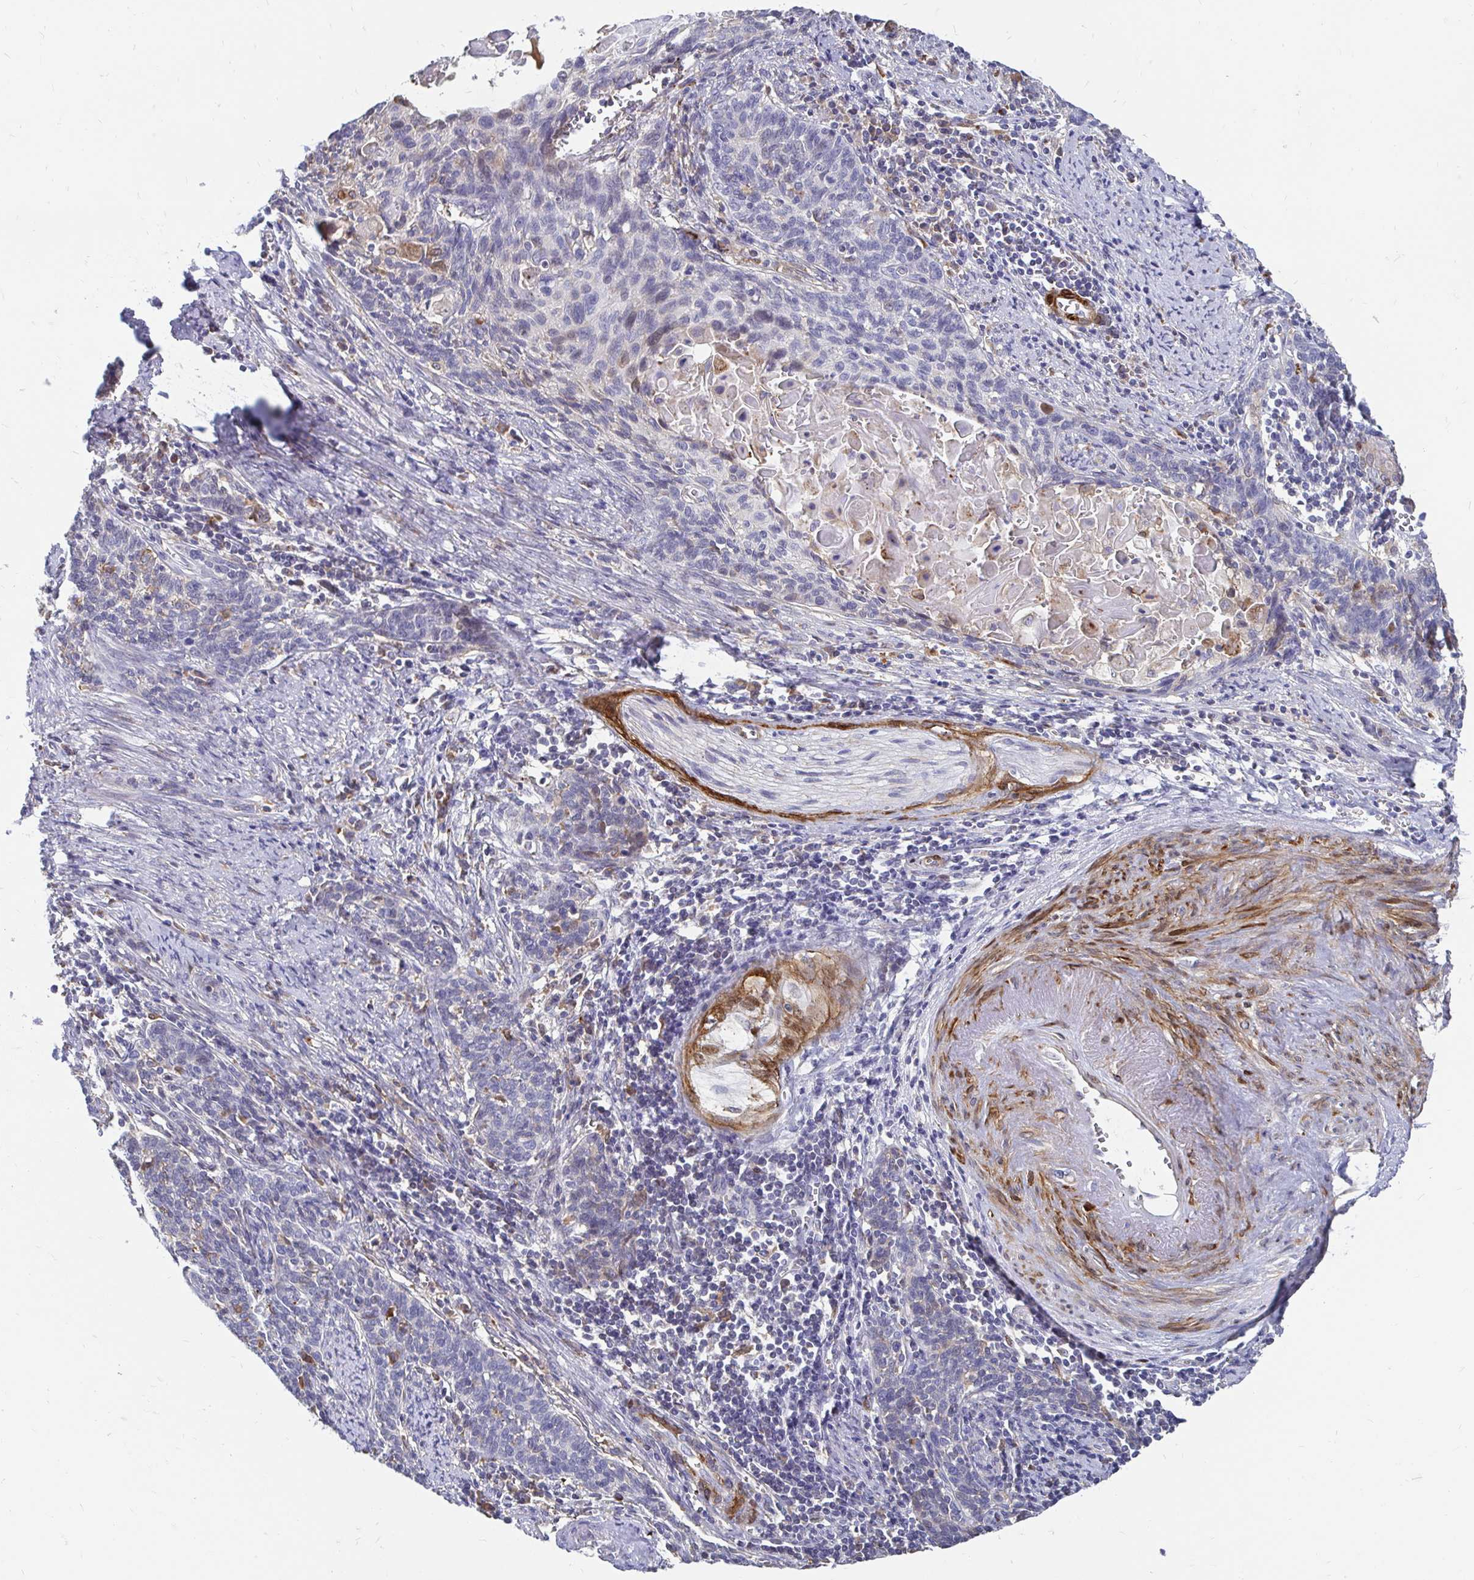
{"staining": {"intensity": "negative", "quantity": "none", "location": "none"}, "tissue": "cervical cancer", "cell_type": "Tumor cells", "image_type": "cancer", "snomed": [{"axis": "morphology", "description": "Squamous cell carcinoma, NOS"}, {"axis": "topography", "description": "Cervix"}], "caption": "Immunohistochemistry (IHC) histopathology image of cervical squamous cell carcinoma stained for a protein (brown), which displays no staining in tumor cells.", "gene": "CDKL1", "patient": {"sex": "female", "age": 39}}